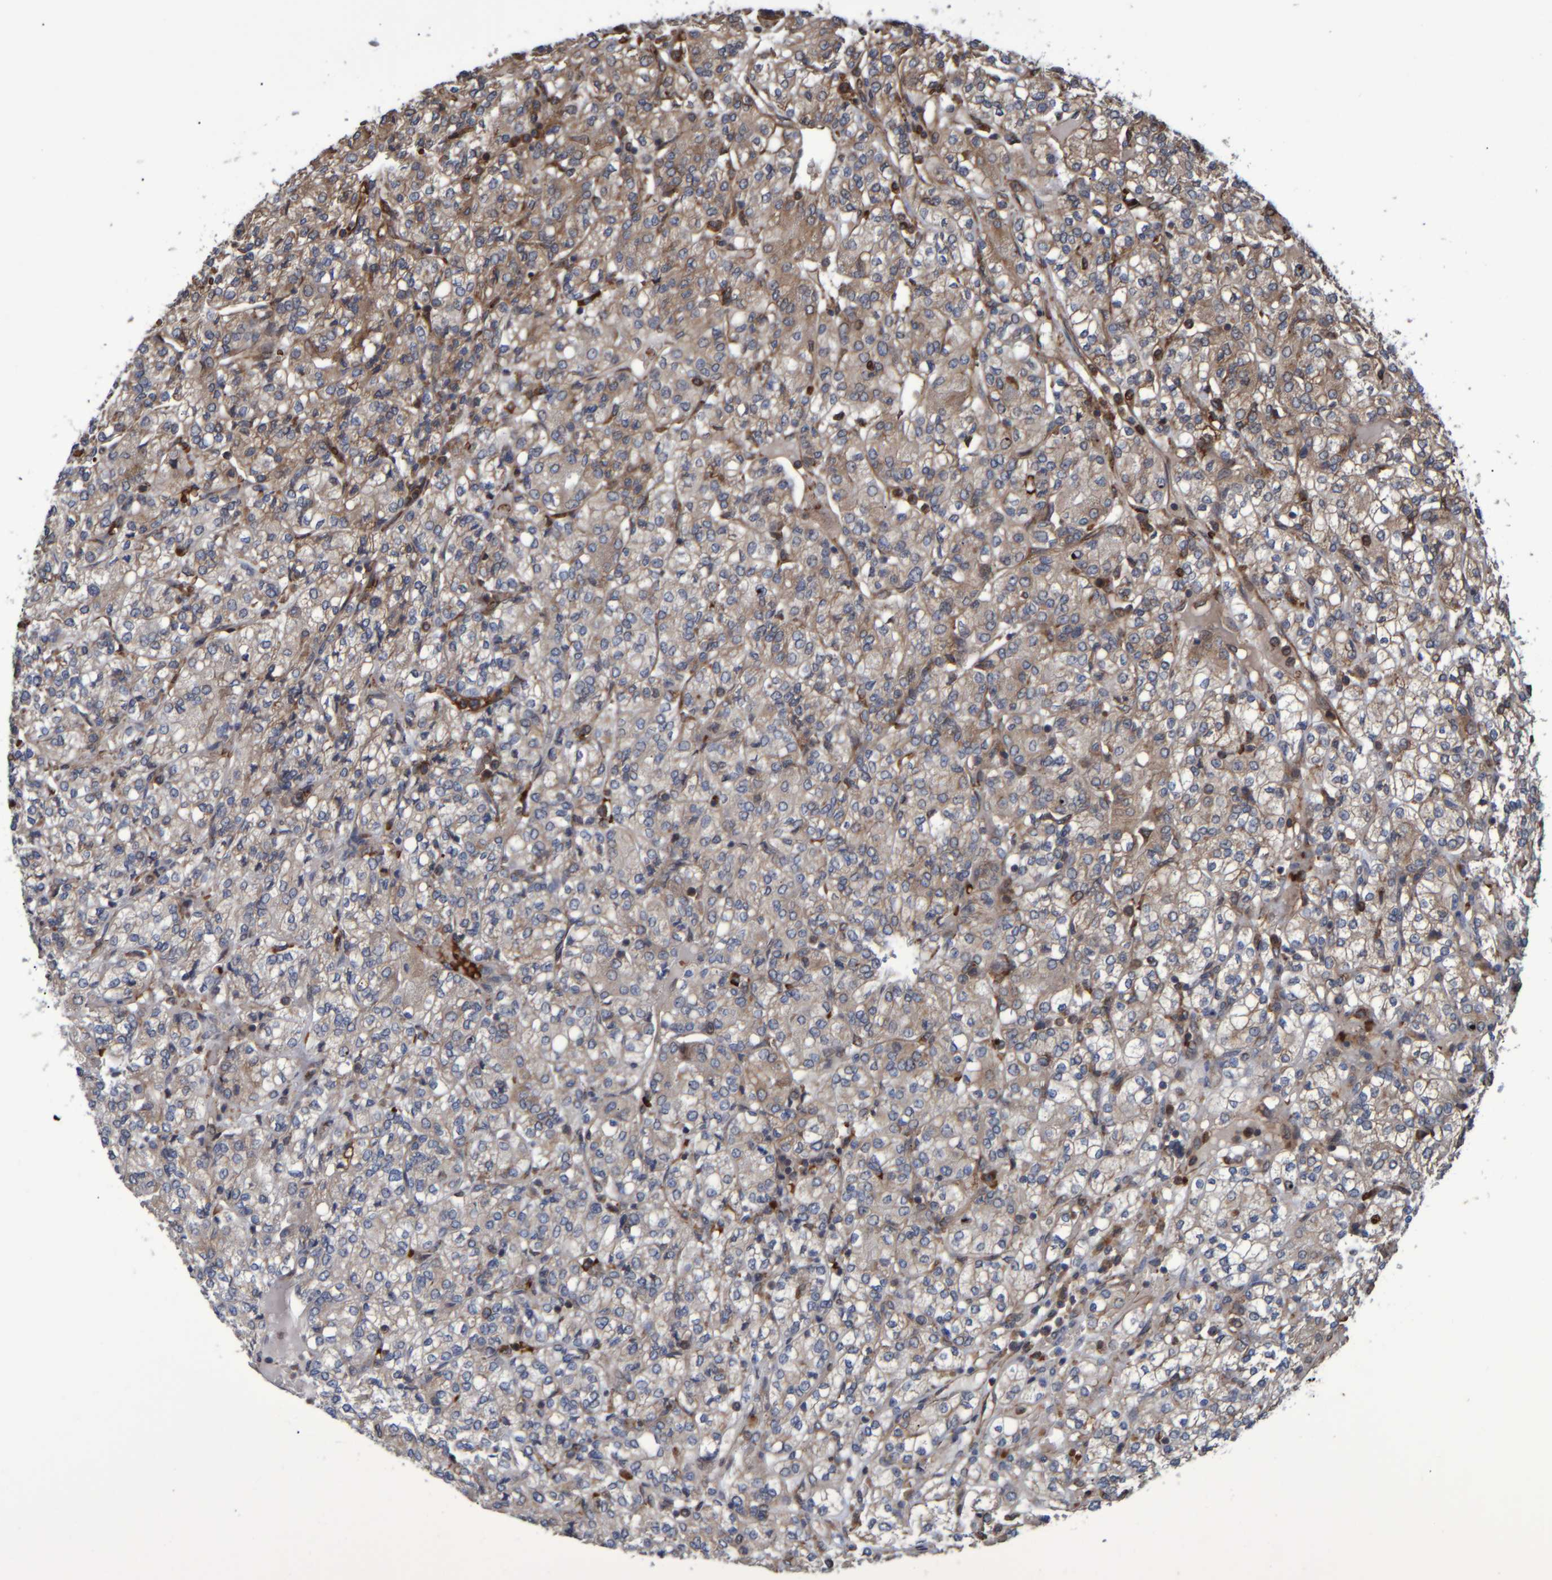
{"staining": {"intensity": "weak", "quantity": "25%-75%", "location": "cytoplasmic/membranous"}, "tissue": "renal cancer", "cell_type": "Tumor cells", "image_type": "cancer", "snomed": [{"axis": "morphology", "description": "Adenocarcinoma, NOS"}, {"axis": "topography", "description": "Kidney"}], "caption": "Immunohistochemistry (DAB) staining of renal cancer (adenocarcinoma) displays weak cytoplasmic/membranous protein expression in approximately 25%-75% of tumor cells. (IHC, brightfield microscopy, high magnification).", "gene": "SPAG5", "patient": {"sex": "male", "age": 77}}